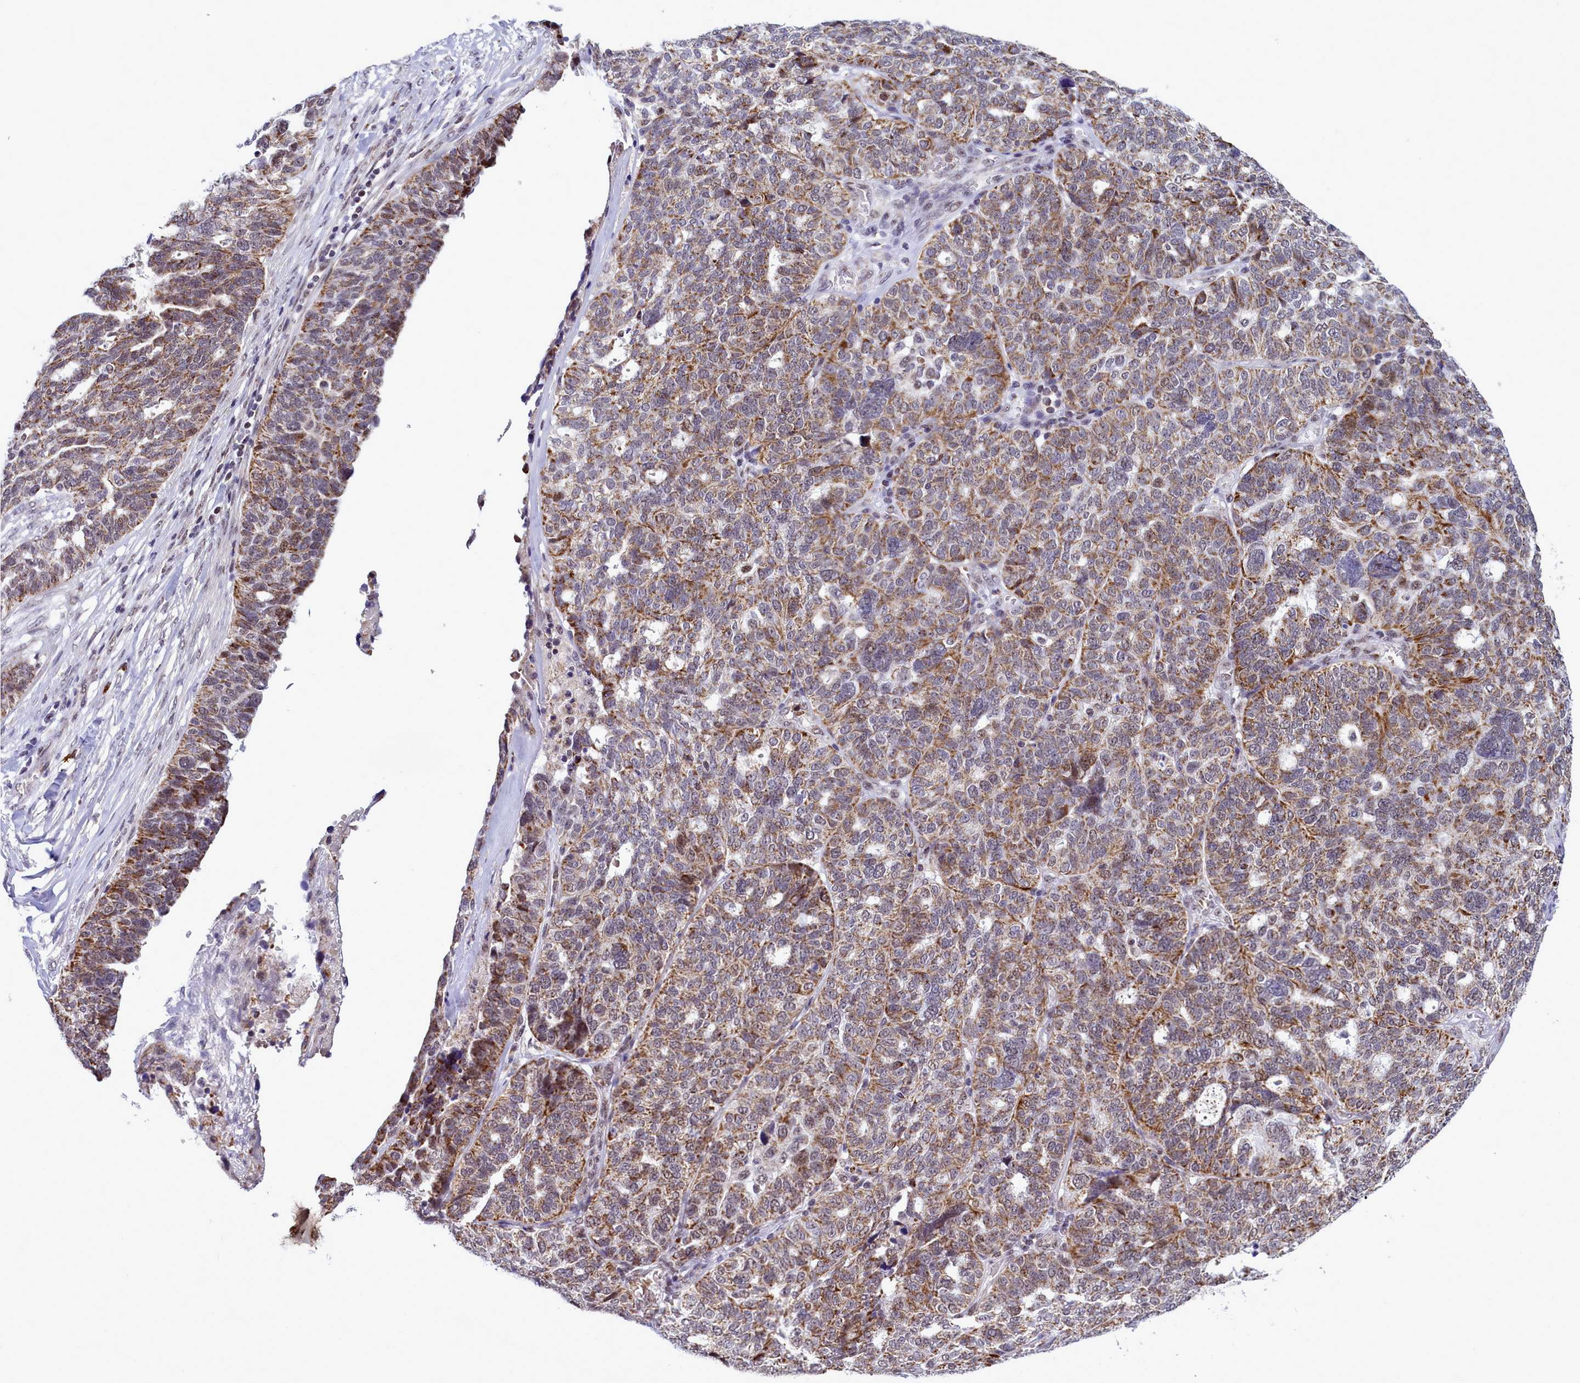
{"staining": {"intensity": "moderate", "quantity": ">75%", "location": "cytoplasmic/membranous,nuclear"}, "tissue": "ovarian cancer", "cell_type": "Tumor cells", "image_type": "cancer", "snomed": [{"axis": "morphology", "description": "Cystadenocarcinoma, serous, NOS"}, {"axis": "topography", "description": "Ovary"}], "caption": "There is medium levels of moderate cytoplasmic/membranous and nuclear expression in tumor cells of ovarian cancer, as demonstrated by immunohistochemical staining (brown color).", "gene": "POM121L2", "patient": {"sex": "female", "age": 59}}